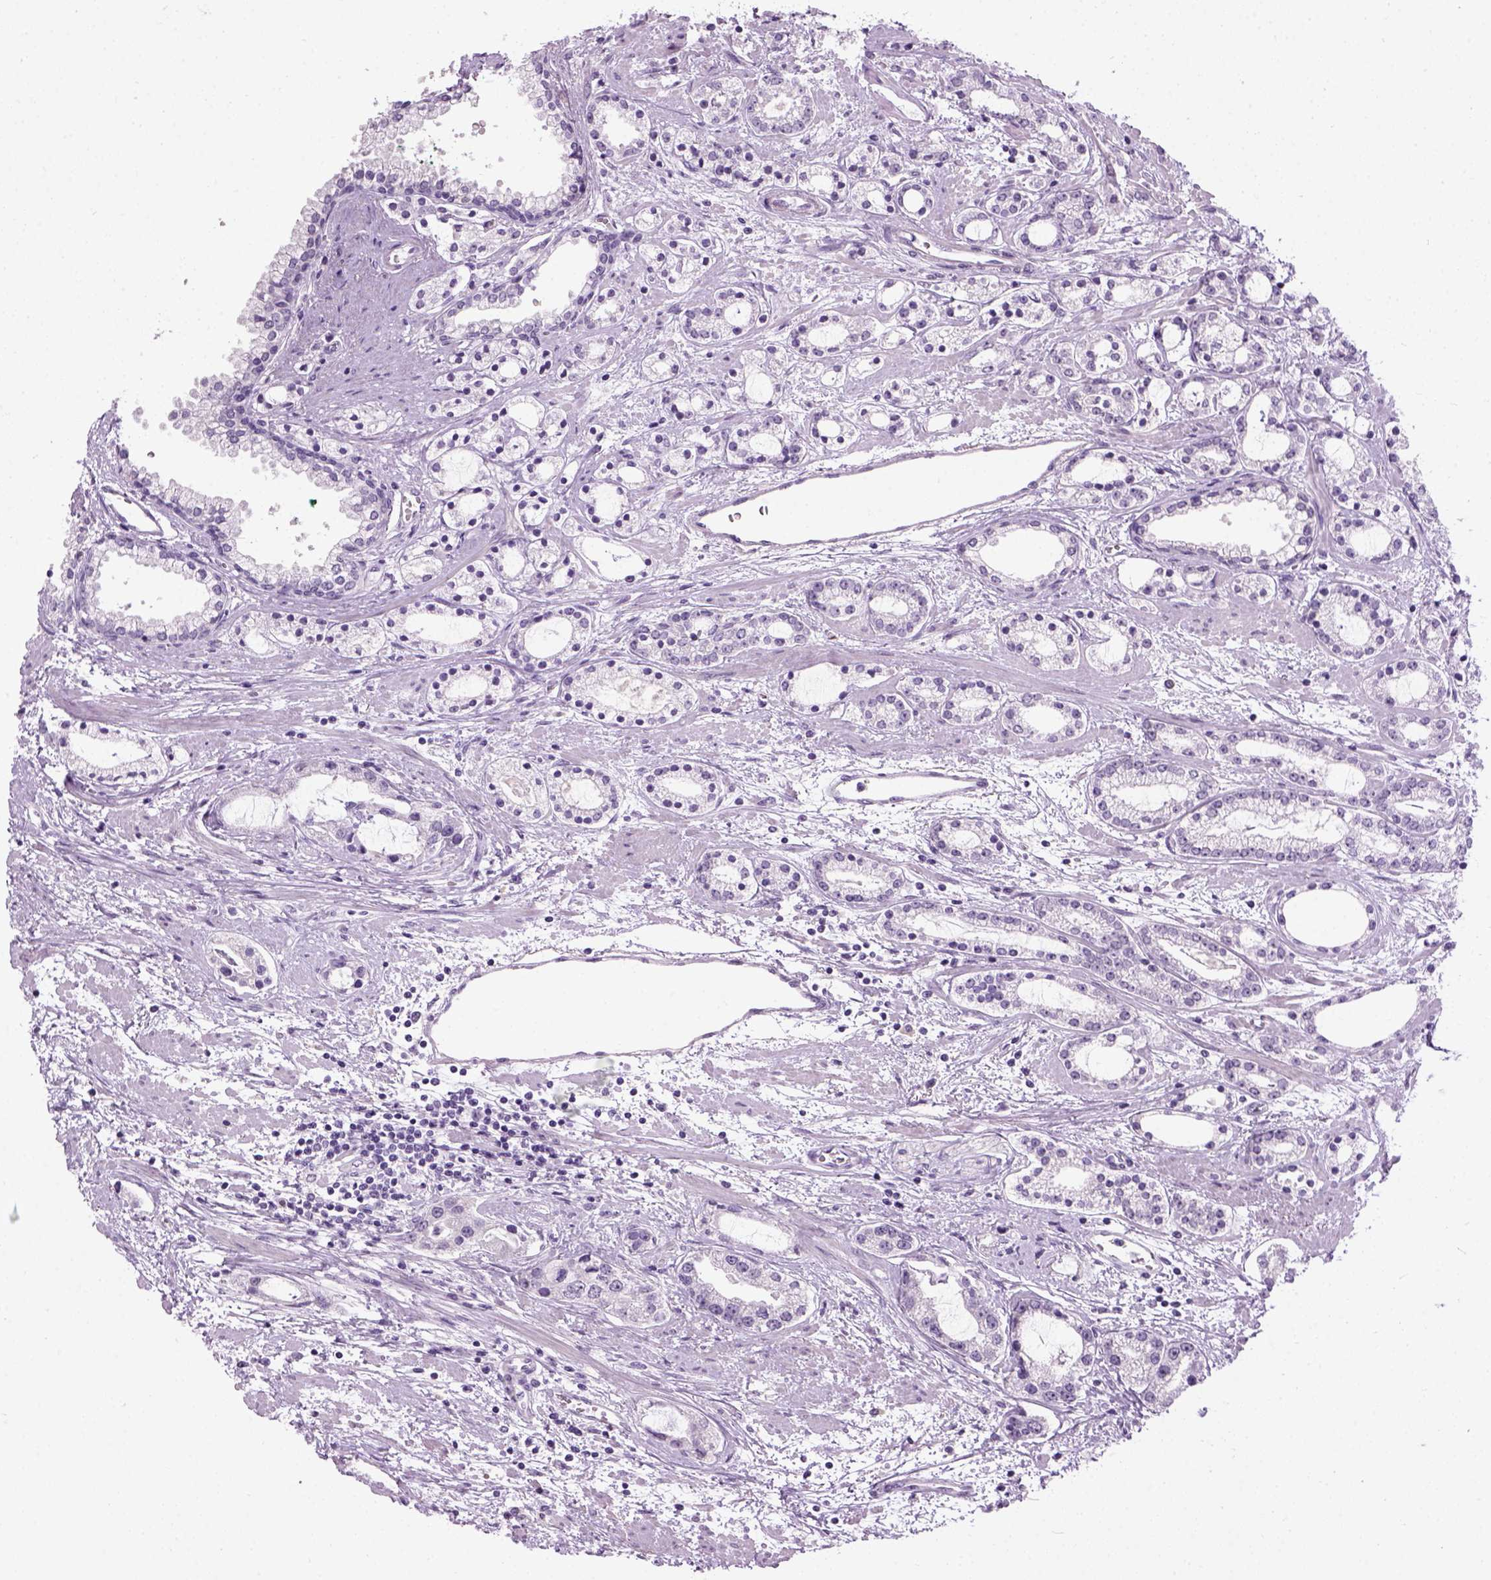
{"staining": {"intensity": "negative", "quantity": "none", "location": "none"}, "tissue": "prostate cancer", "cell_type": "Tumor cells", "image_type": "cancer", "snomed": [{"axis": "morphology", "description": "Adenocarcinoma, Medium grade"}, {"axis": "topography", "description": "Prostate"}], "caption": "Immunohistochemistry of medium-grade adenocarcinoma (prostate) shows no positivity in tumor cells.", "gene": "GABRB2", "patient": {"sex": "male", "age": 57}}